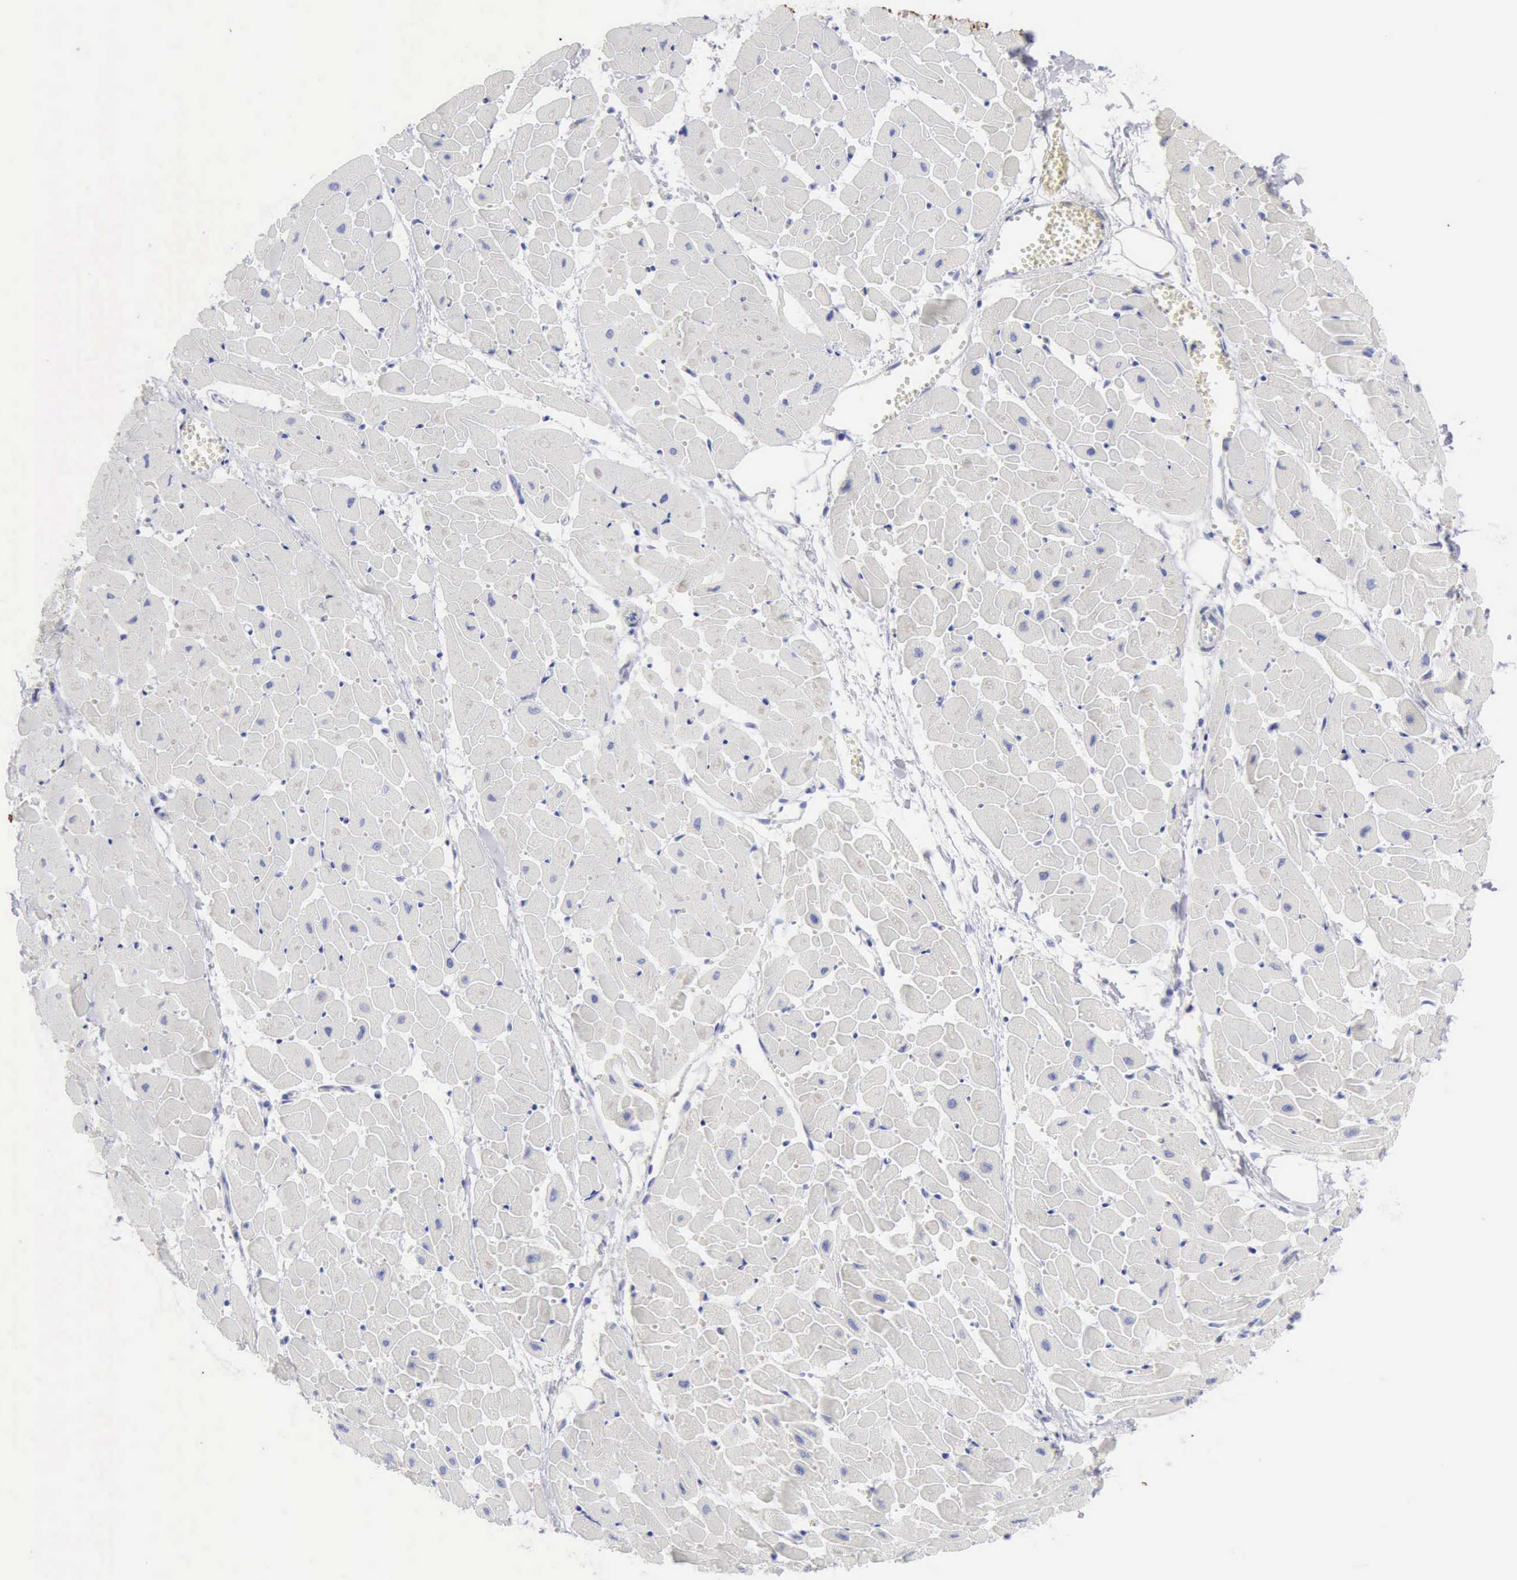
{"staining": {"intensity": "negative", "quantity": "none", "location": "none"}, "tissue": "heart muscle", "cell_type": "Cardiomyocytes", "image_type": "normal", "snomed": [{"axis": "morphology", "description": "Normal tissue, NOS"}, {"axis": "topography", "description": "Heart"}], "caption": "IHC of unremarkable heart muscle reveals no positivity in cardiomyocytes.", "gene": "KRT5", "patient": {"sex": "female", "age": 19}}